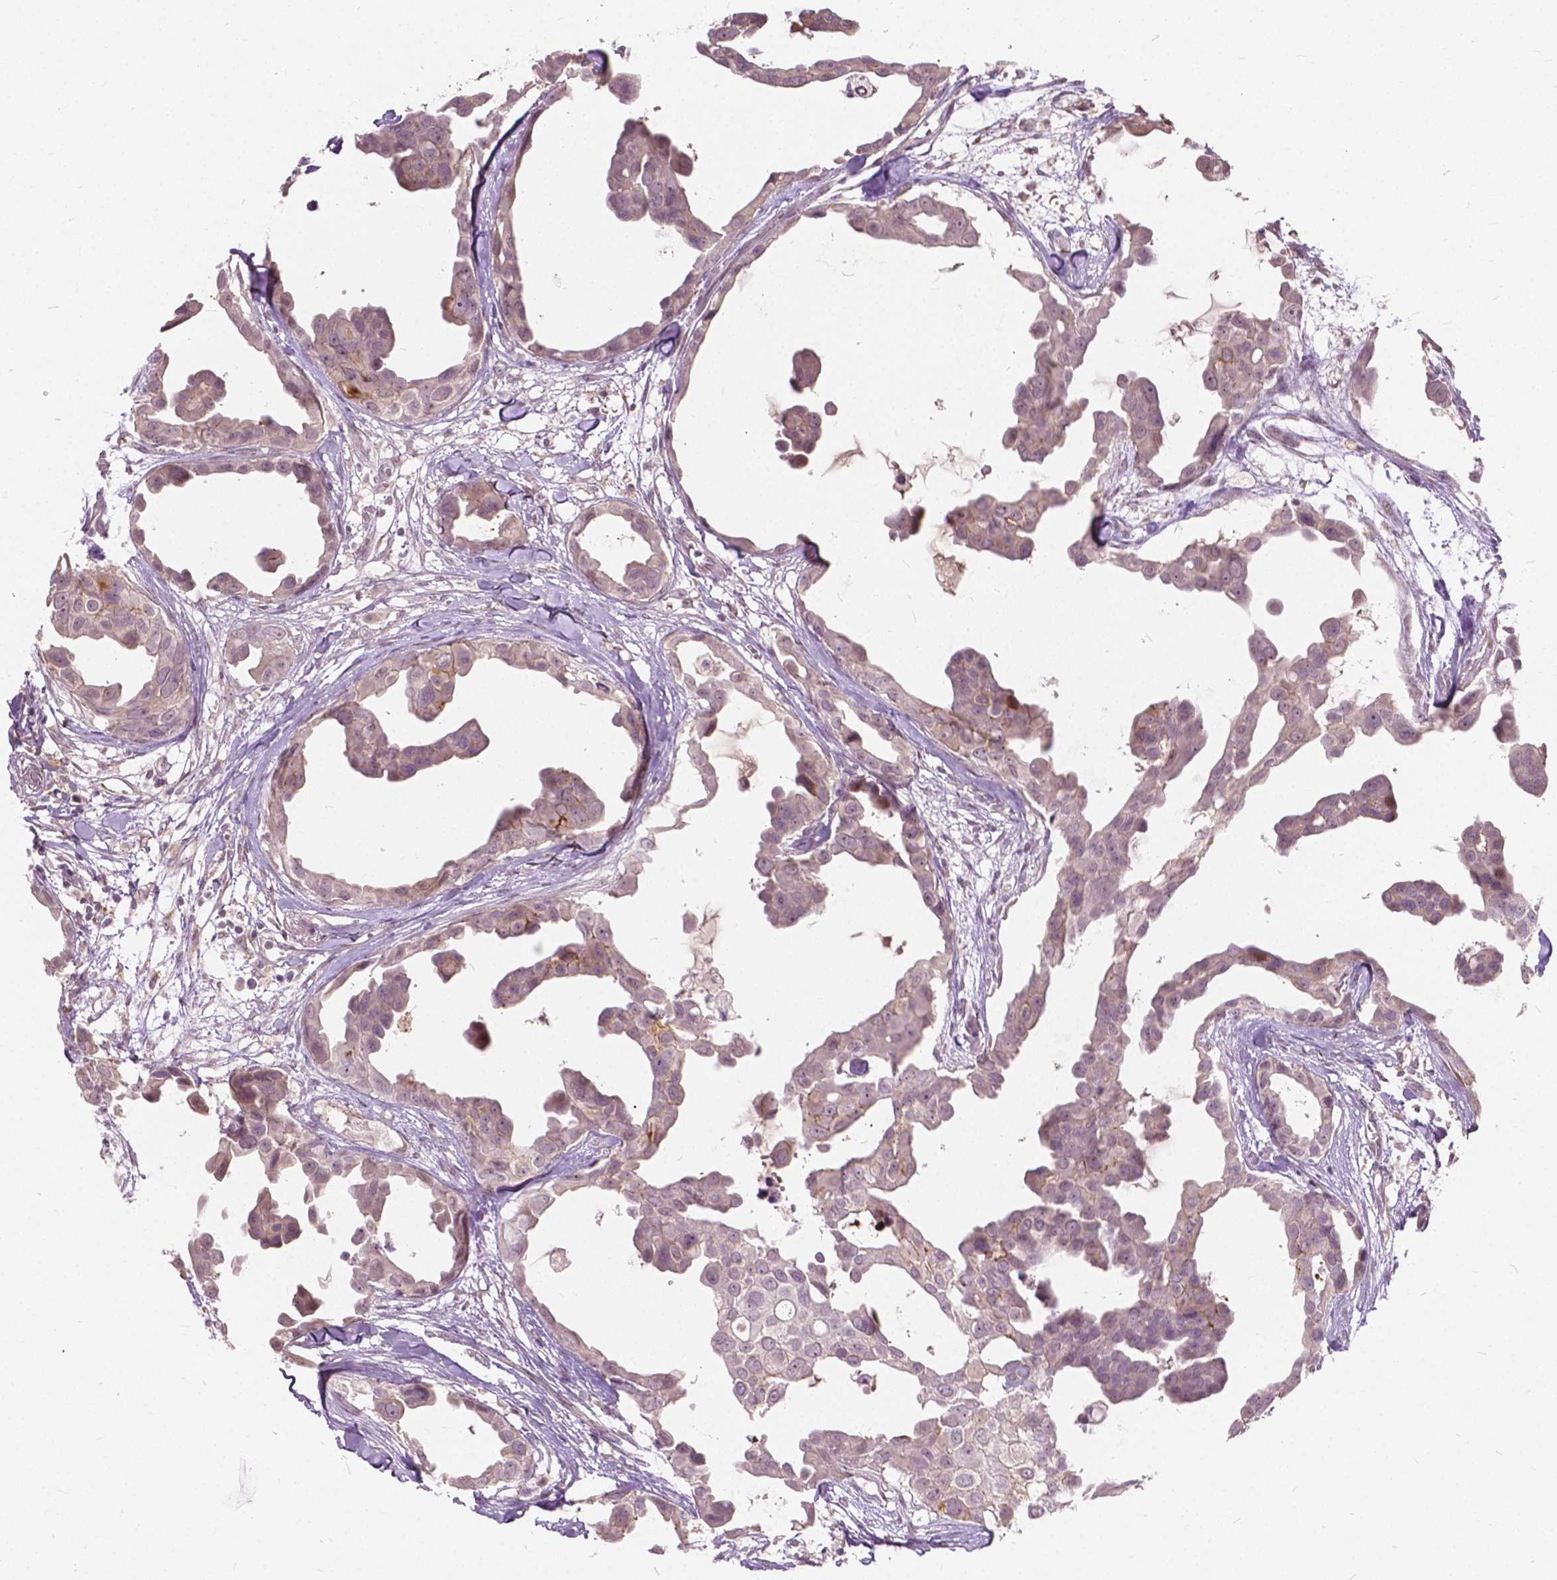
{"staining": {"intensity": "weak", "quantity": "25%-75%", "location": "cytoplasmic/membranous"}, "tissue": "breast cancer", "cell_type": "Tumor cells", "image_type": "cancer", "snomed": [{"axis": "morphology", "description": "Duct carcinoma"}, {"axis": "topography", "description": "Breast"}], "caption": "IHC photomicrograph of breast infiltrating ductal carcinoma stained for a protein (brown), which shows low levels of weak cytoplasmic/membranous expression in approximately 25%-75% of tumor cells.", "gene": "DLX6", "patient": {"sex": "female", "age": 38}}